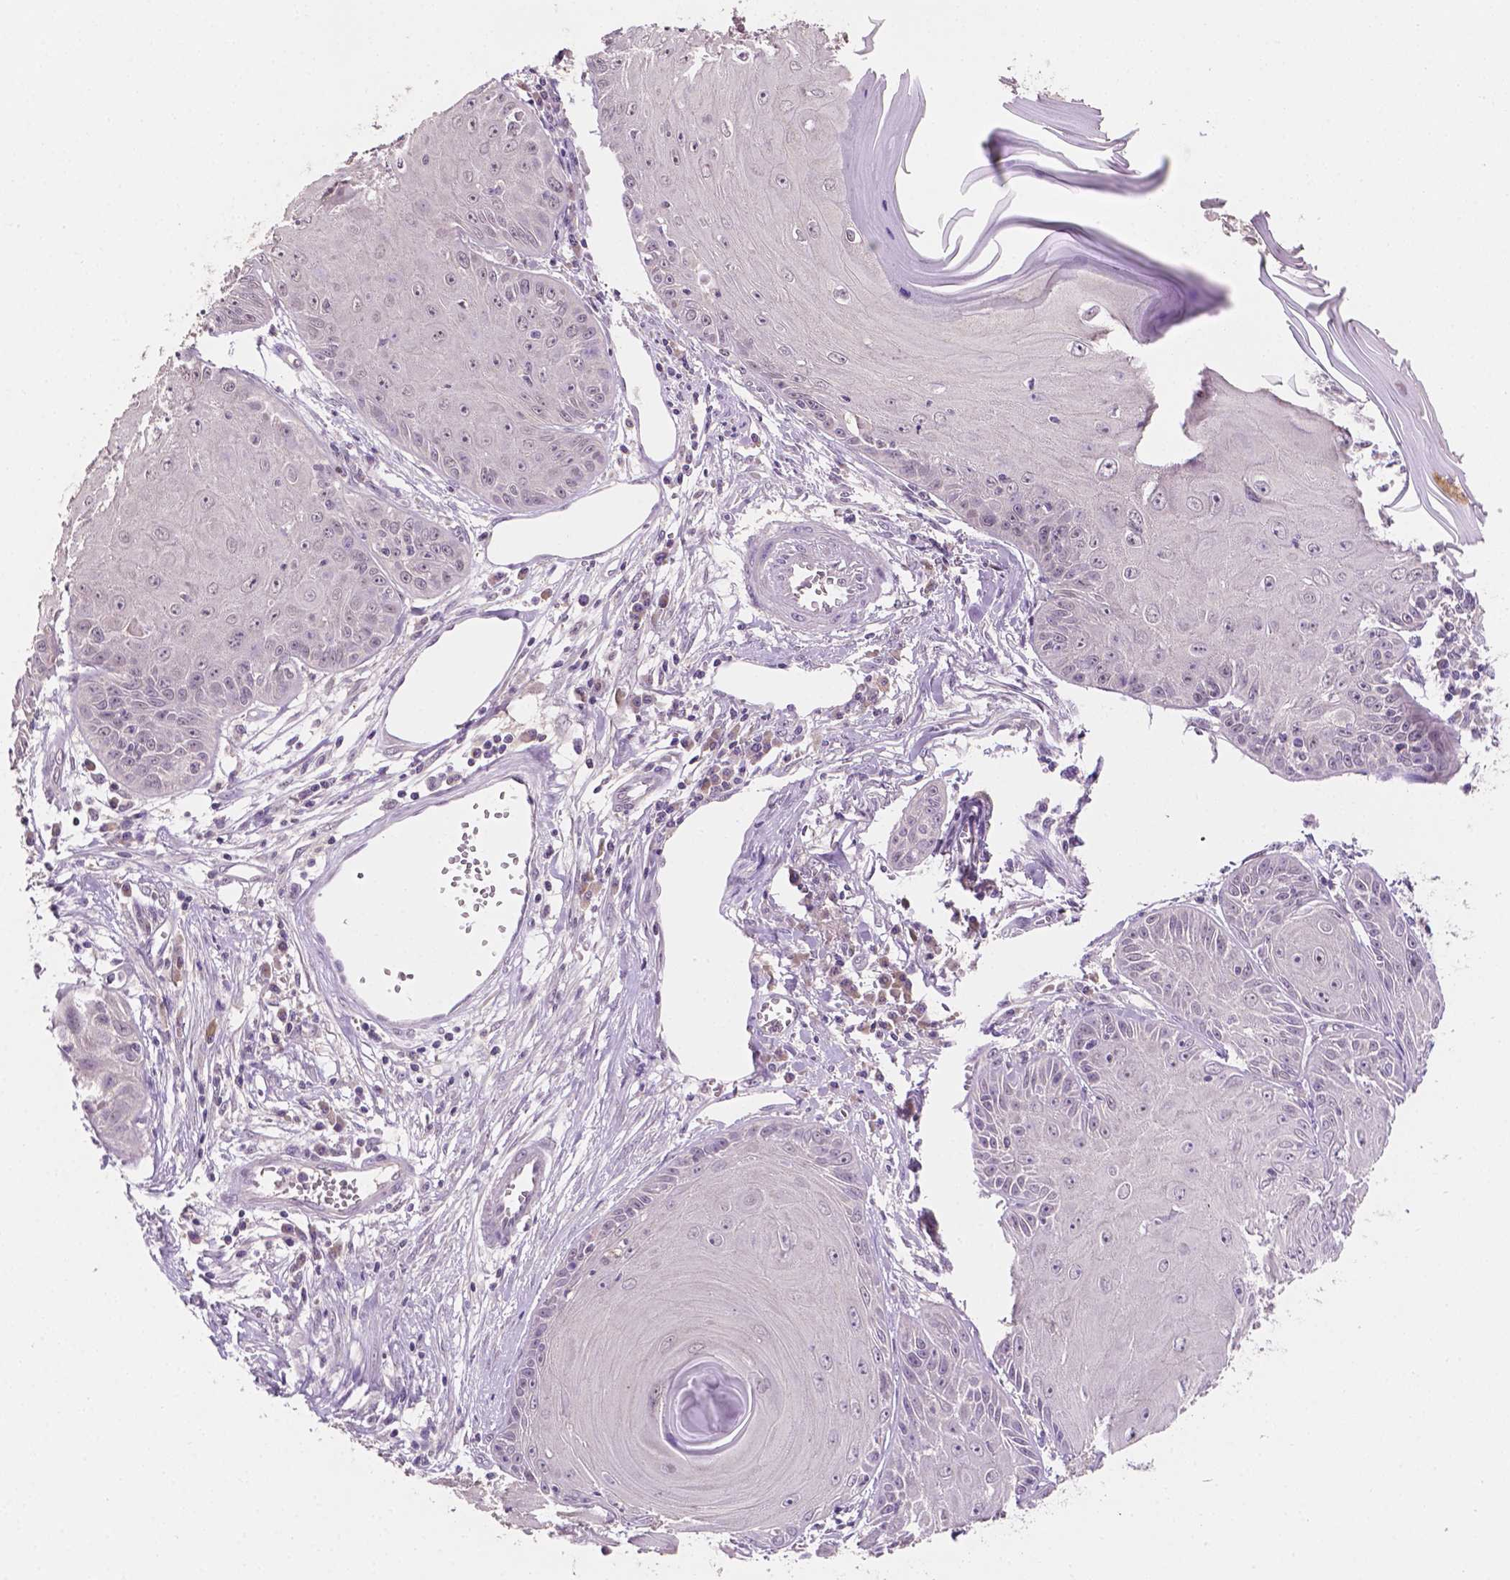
{"staining": {"intensity": "negative", "quantity": "none", "location": "none"}, "tissue": "skin cancer", "cell_type": "Tumor cells", "image_type": "cancer", "snomed": [{"axis": "morphology", "description": "Squamous cell carcinoma, NOS"}, {"axis": "topography", "description": "Skin"}, {"axis": "topography", "description": "Vulva"}], "caption": "Micrograph shows no significant protein expression in tumor cells of skin cancer.", "gene": "MROH6", "patient": {"sex": "female", "age": 85}}